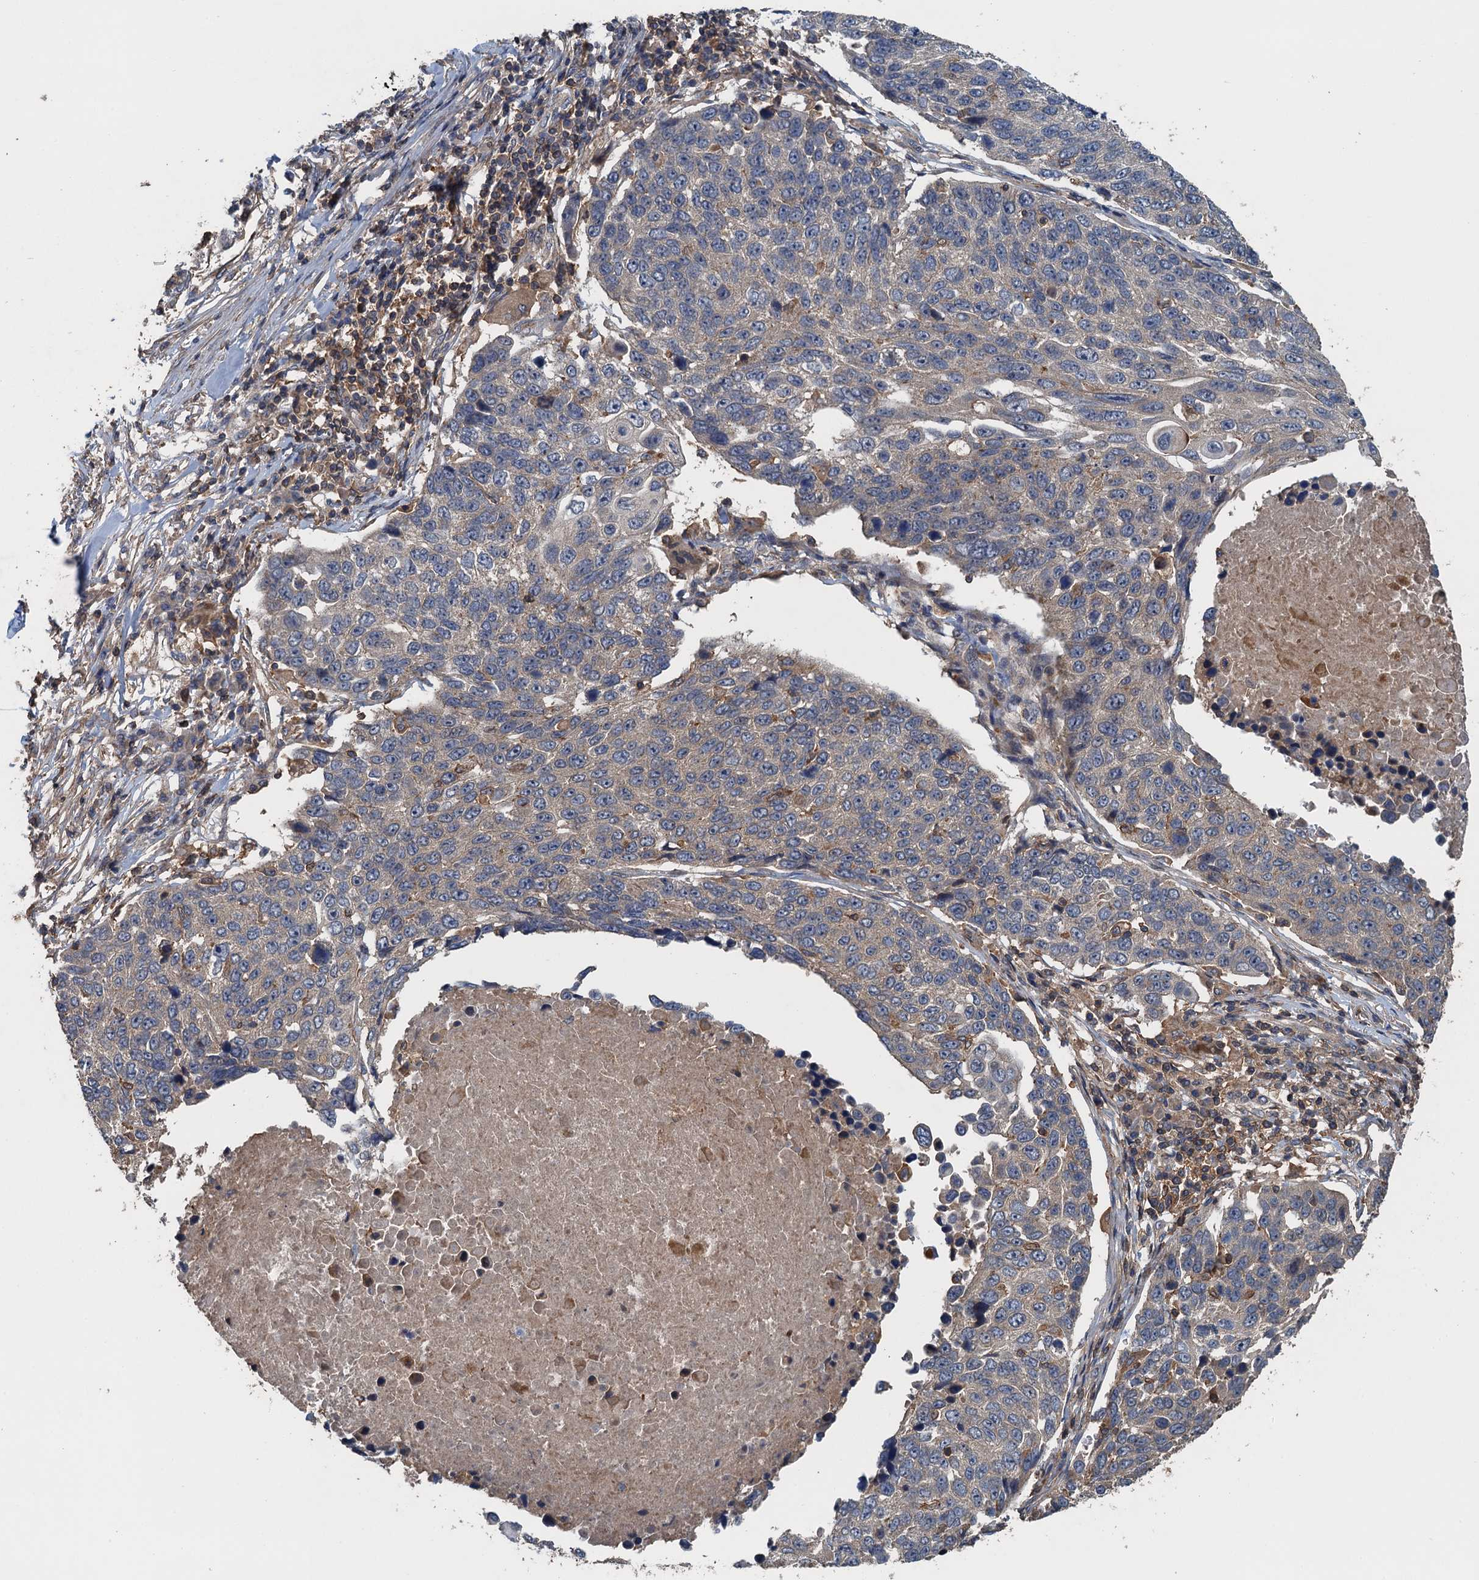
{"staining": {"intensity": "weak", "quantity": "<25%", "location": "cytoplasmic/membranous"}, "tissue": "lung cancer", "cell_type": "Tumor cells", "image_type": "cancer", "snomed": [{"axis": "morphology", "description": "Squamous cell carcinoma, NOS"}, {"axis": "topography", "description": "Lung"}], "caption": "This photomicrograph is of lung cancer stained with IHC to label a protein in brown with the nuclei are counter-stained blue. There is no staining in tumor cells.", "gene": "BORCS5", "patient": {"sex": "male", "age": 66}}